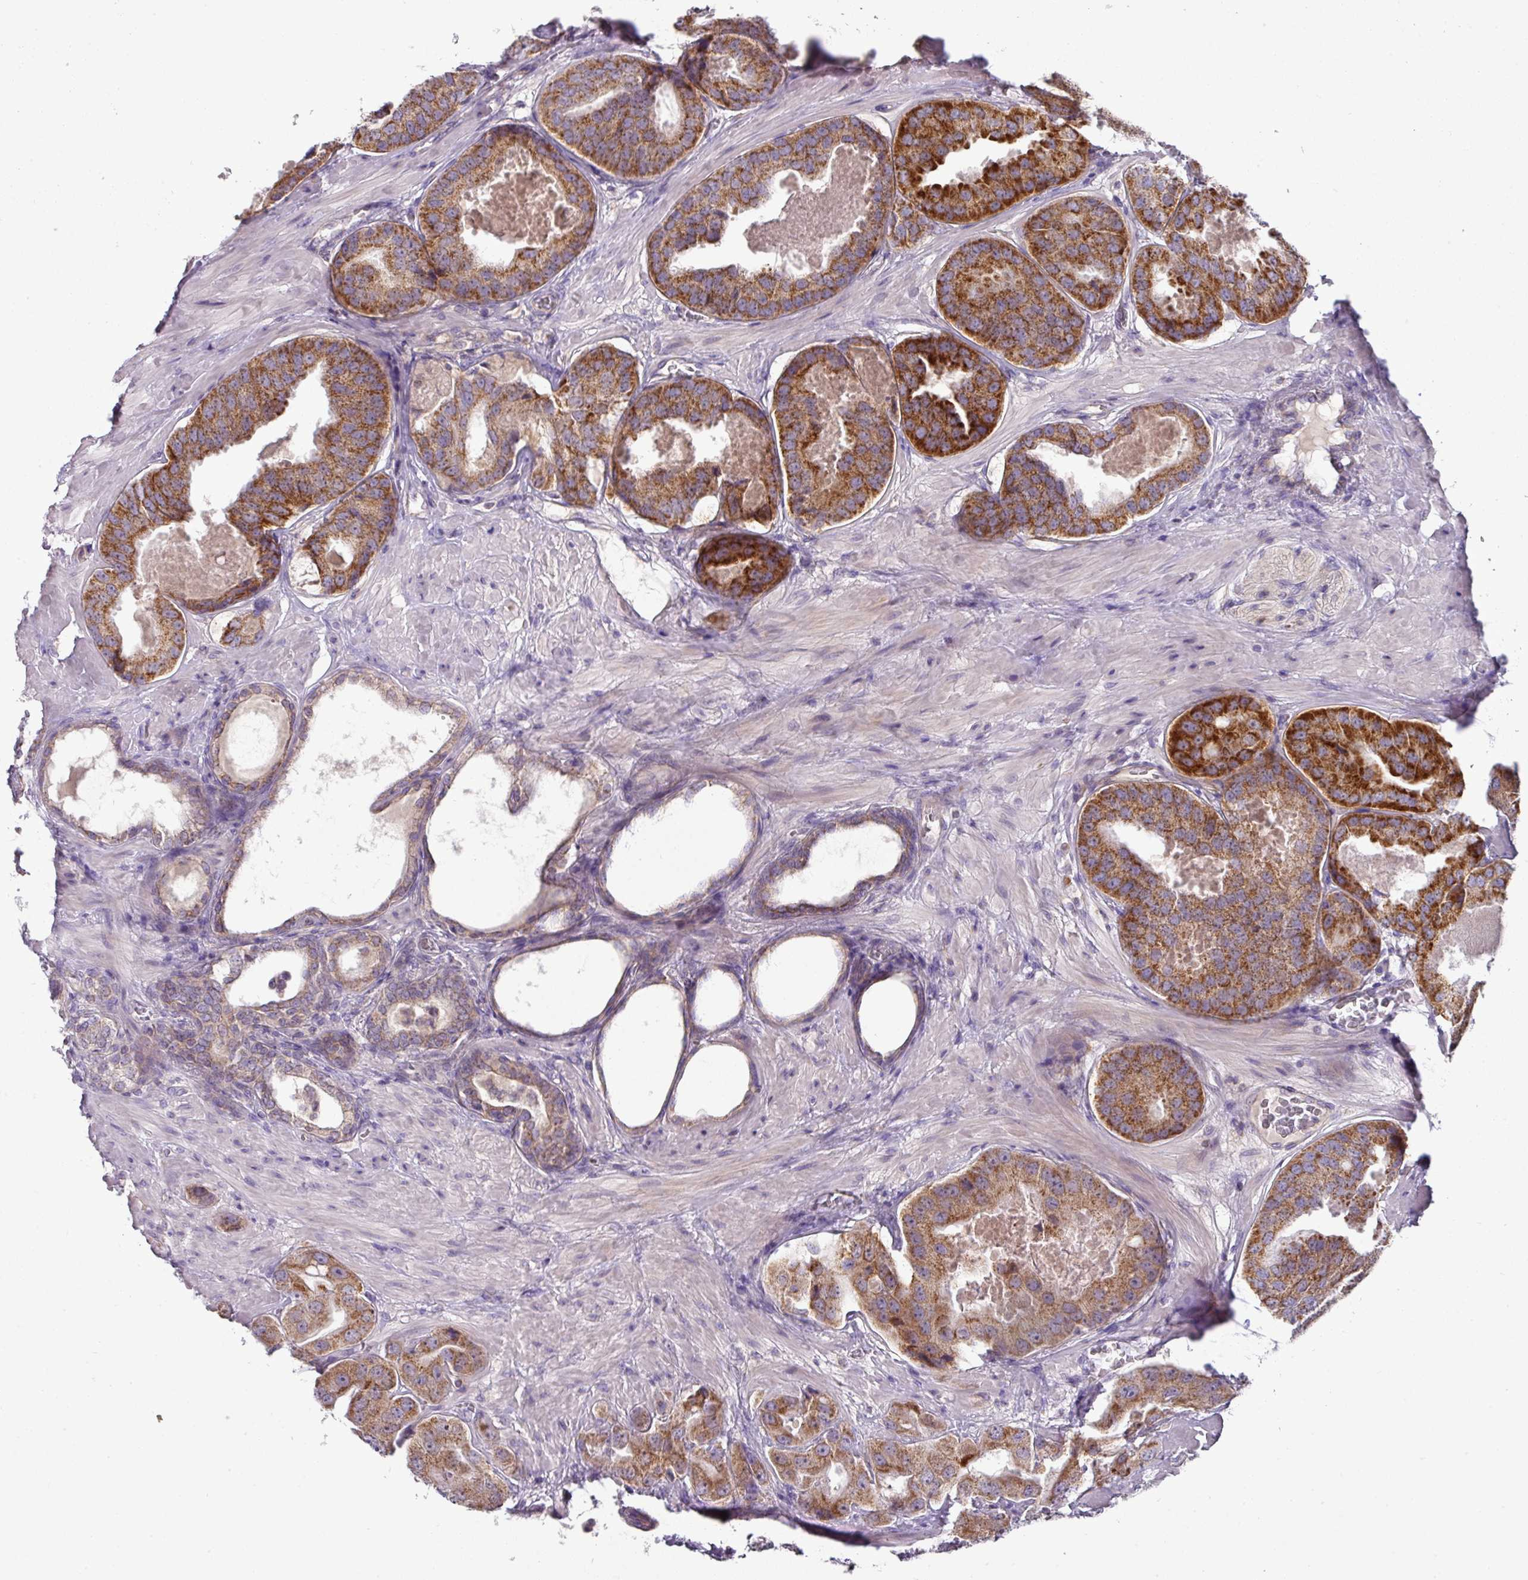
{"staining": {"intensity": "strong", "quantity": ">75%", "location": "cytoplasmic/membranous"}, "tissue": "prostate cancer", "cell_type": "Tumor cells", "image_type": "cancer", "snomed": [{"axis": "morphology", "description": "Adenocarcinoma, High grade"}, {"axis": "topography", "description": "Prostate"}], "caption": "A photomicrograph of human adenocarcinoma (high-grade) (prostate) stained for a protein reveals strong cytoplasmic/membranous brown staining in tumor cells.", "gene": "TRAPPC1", "patient": {"sex": "male", "age": 63}}